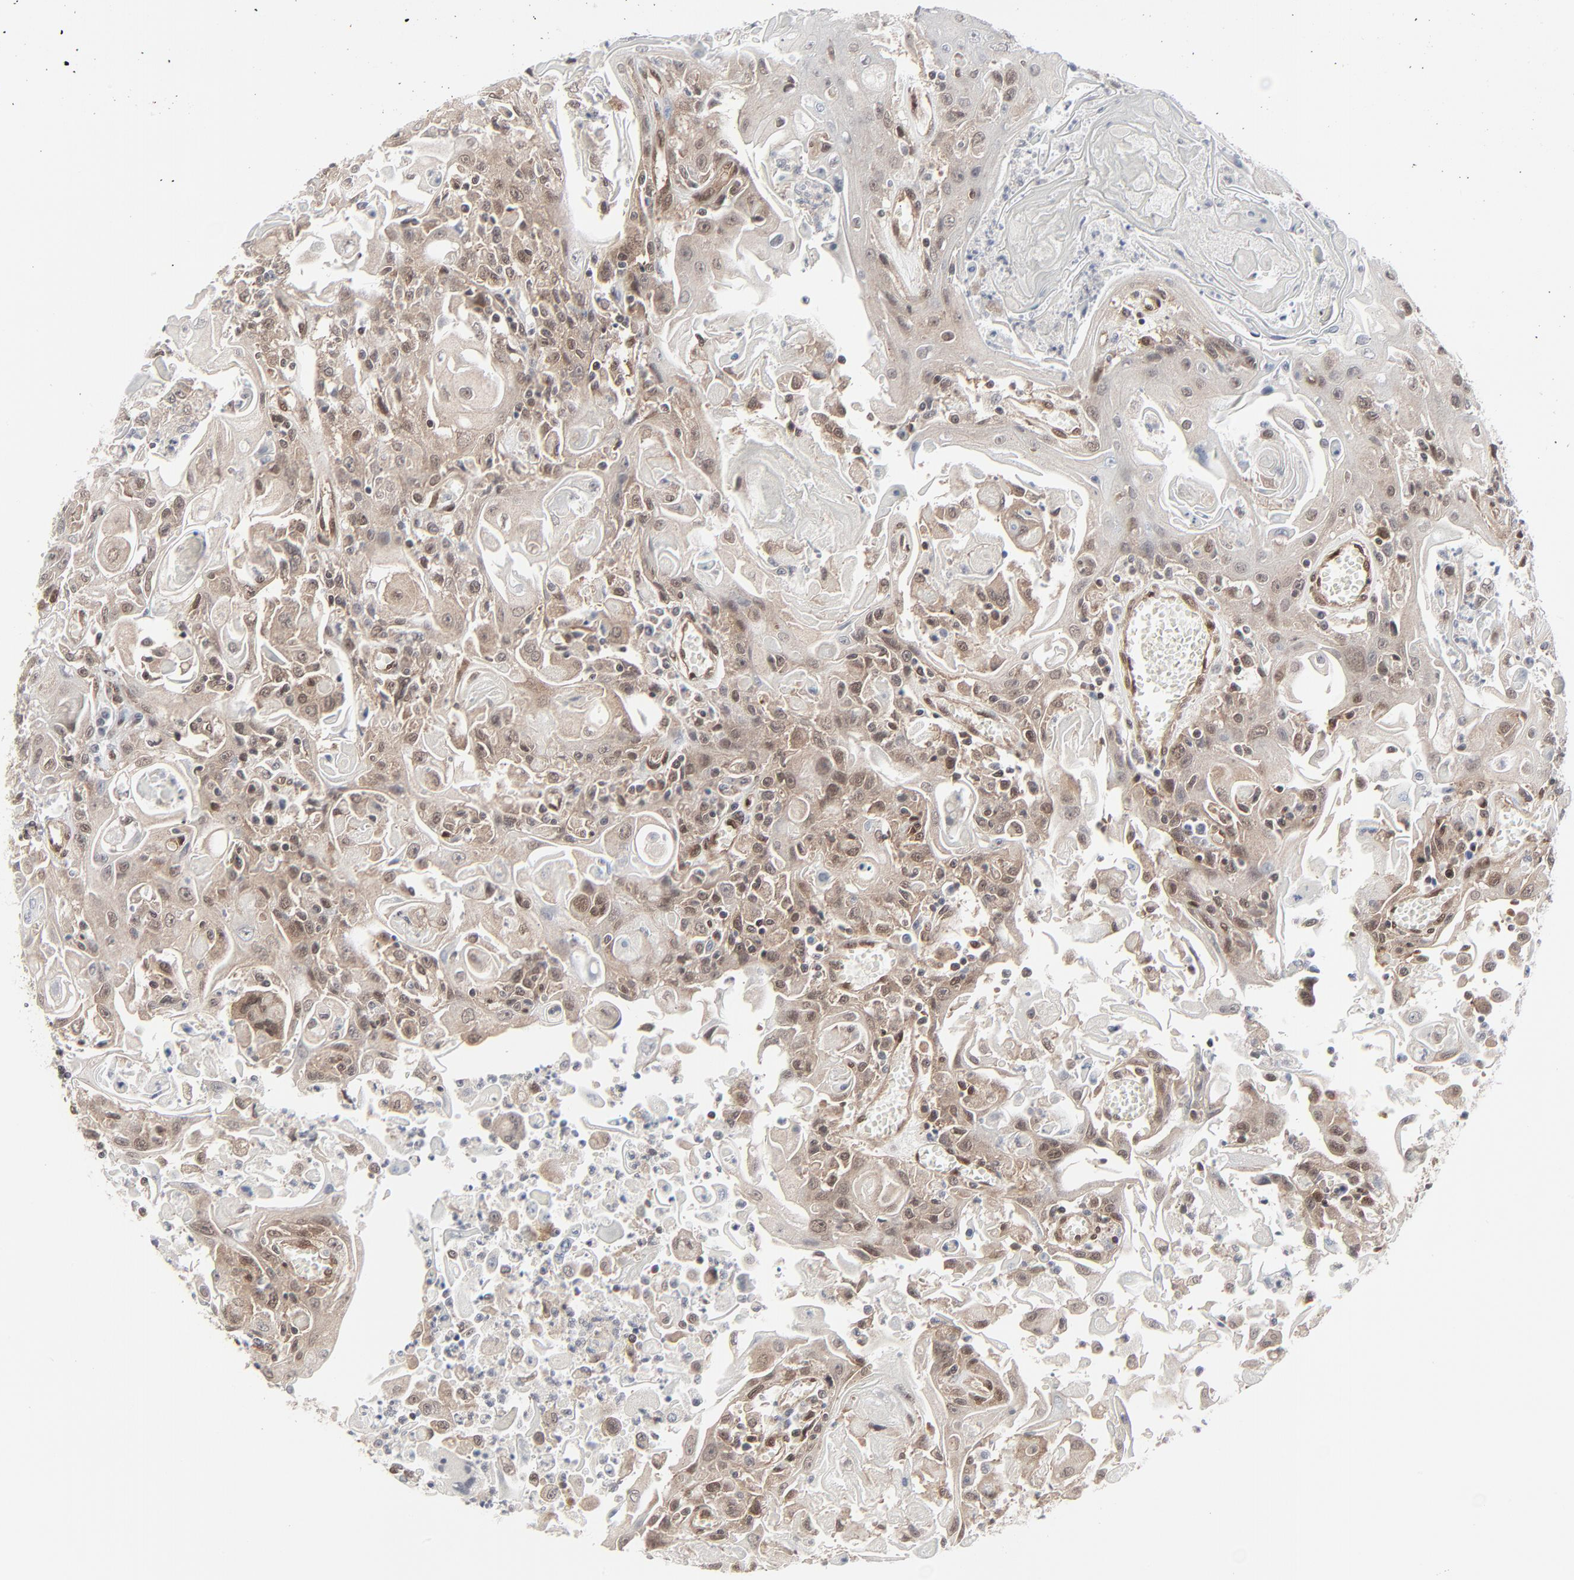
{"staining": {"intensity": "weak", "quantity": "25%-75%", "location": "cytoplasmic/membranous,nuclear"}, "tissue": "head and neck cancer", "cell_type": "Tumor cells", "image_type": "cancer", "snomed": [{"axis": "morphology", "description": "Squamous cell carcinoma, NOS"}, {"axis": "topography", "description": "Oral tissue"}, {"axis": "topography", "description": "Head-Neck"}], "caption": "High-power microscopy captured an immunohistochemistry image of head and neck cancer (squamous cell carcinoma), revealing weak cytoplasmic/membranous and nuclear expression in approximately 25%-75% of tumor cells.", "gene": "AKT1", "patient": {"sex": "female", "age": 76}}